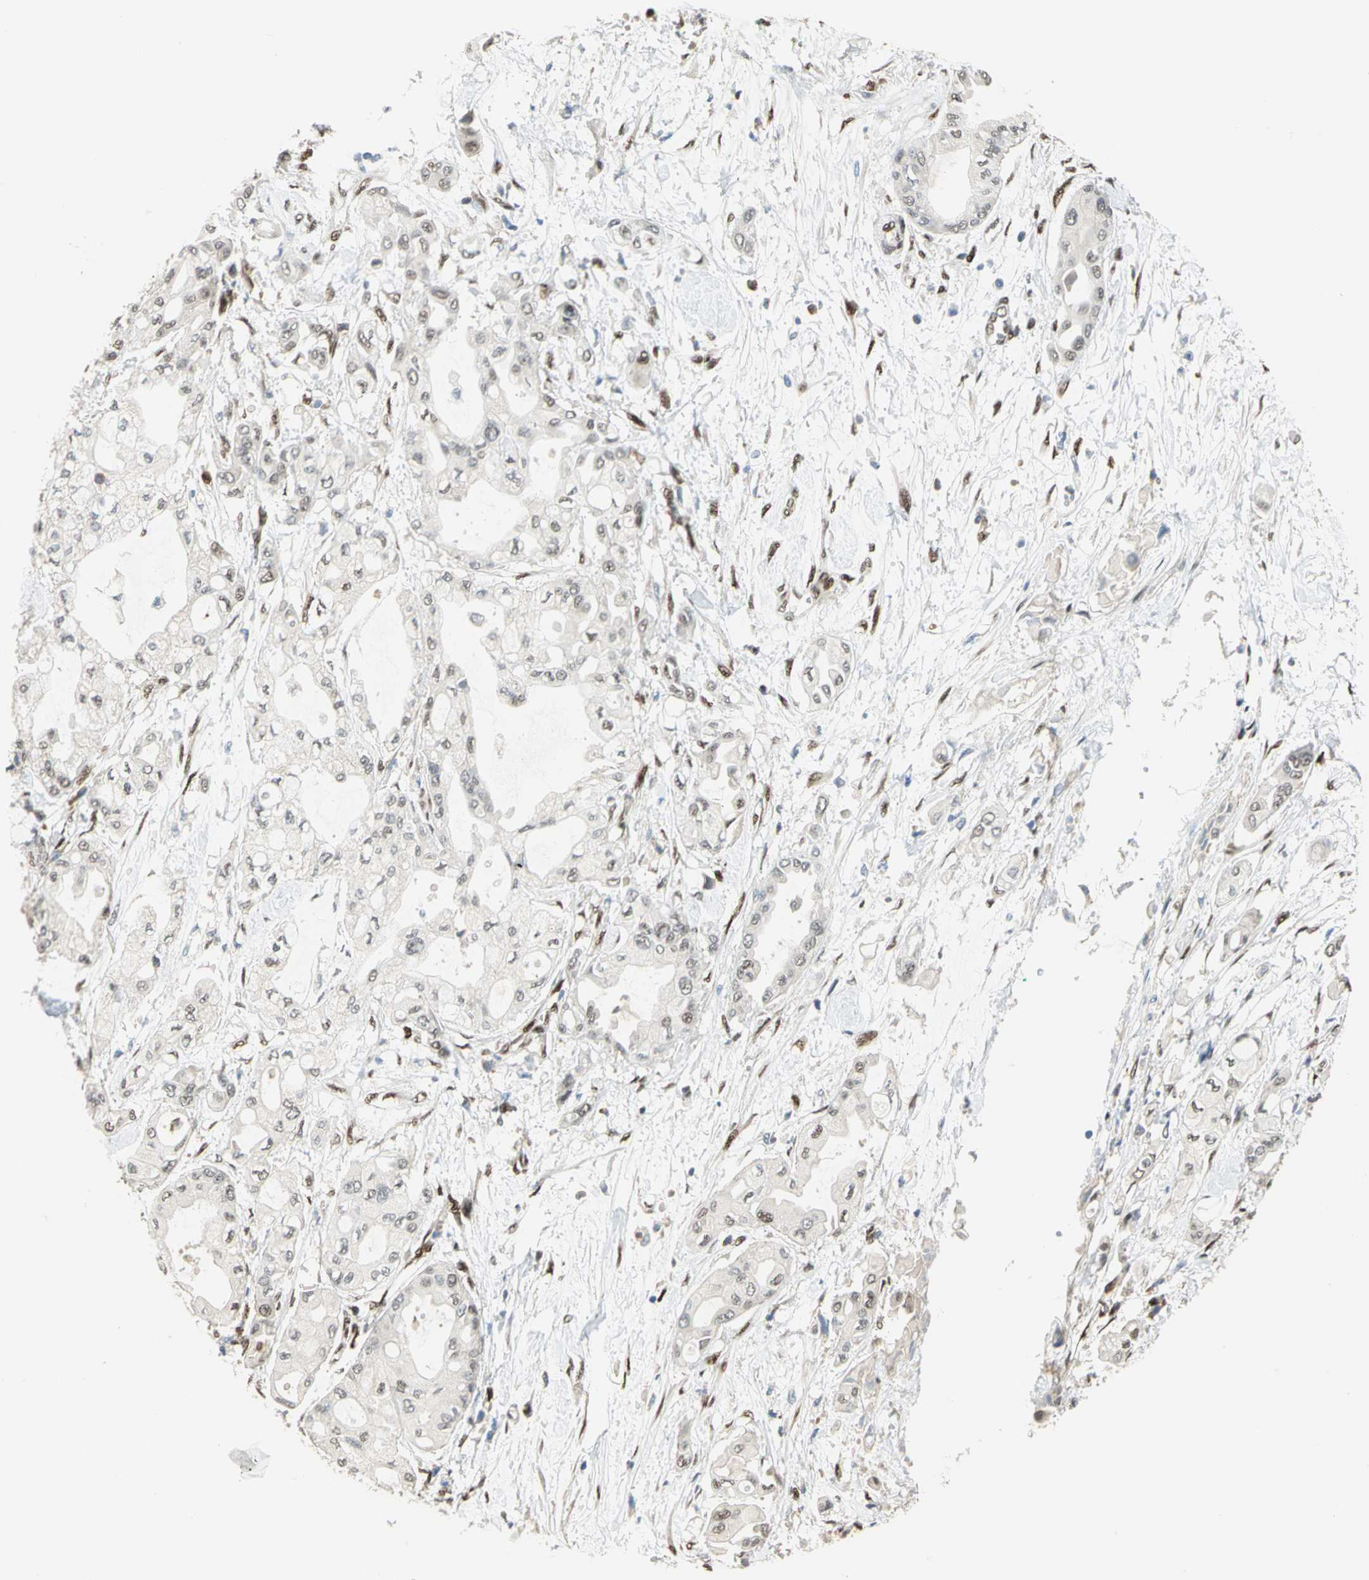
{"staining": {"intensity": "weak", "quantity": "25%-75%", "location": "nuclear"}, "tissue": "pancreatic cancer", "cell_type": "Tumor cells", "image_type": "cancer", "snomed": [{"axis": "morphology", "description": "Adenocarcinoma, NOS"}, {"axis": "morphology", "description": "Adenocarcinoma, metastatic, NOS"}, {"axis": "topography", "description": "Lymph node"}, {"axis": "topography", "description": "Pancreas"}, {"axis": "topography", "description": "Duodenum"}], "caption": "Immunohistochemistry (IHC) (DAB (3,3'-diaminobenzidine)) staining of pancreatic adenocarcinoma demonstrates weak nuclear protein expression in about 25%-75% of tumor cells. Immunohistochemistry (IHC) stains the protein of interest in brown and the nuclei are stained blue.", "gene": "RBFOX2", "patient": {"sex": "female", "age": 64}}